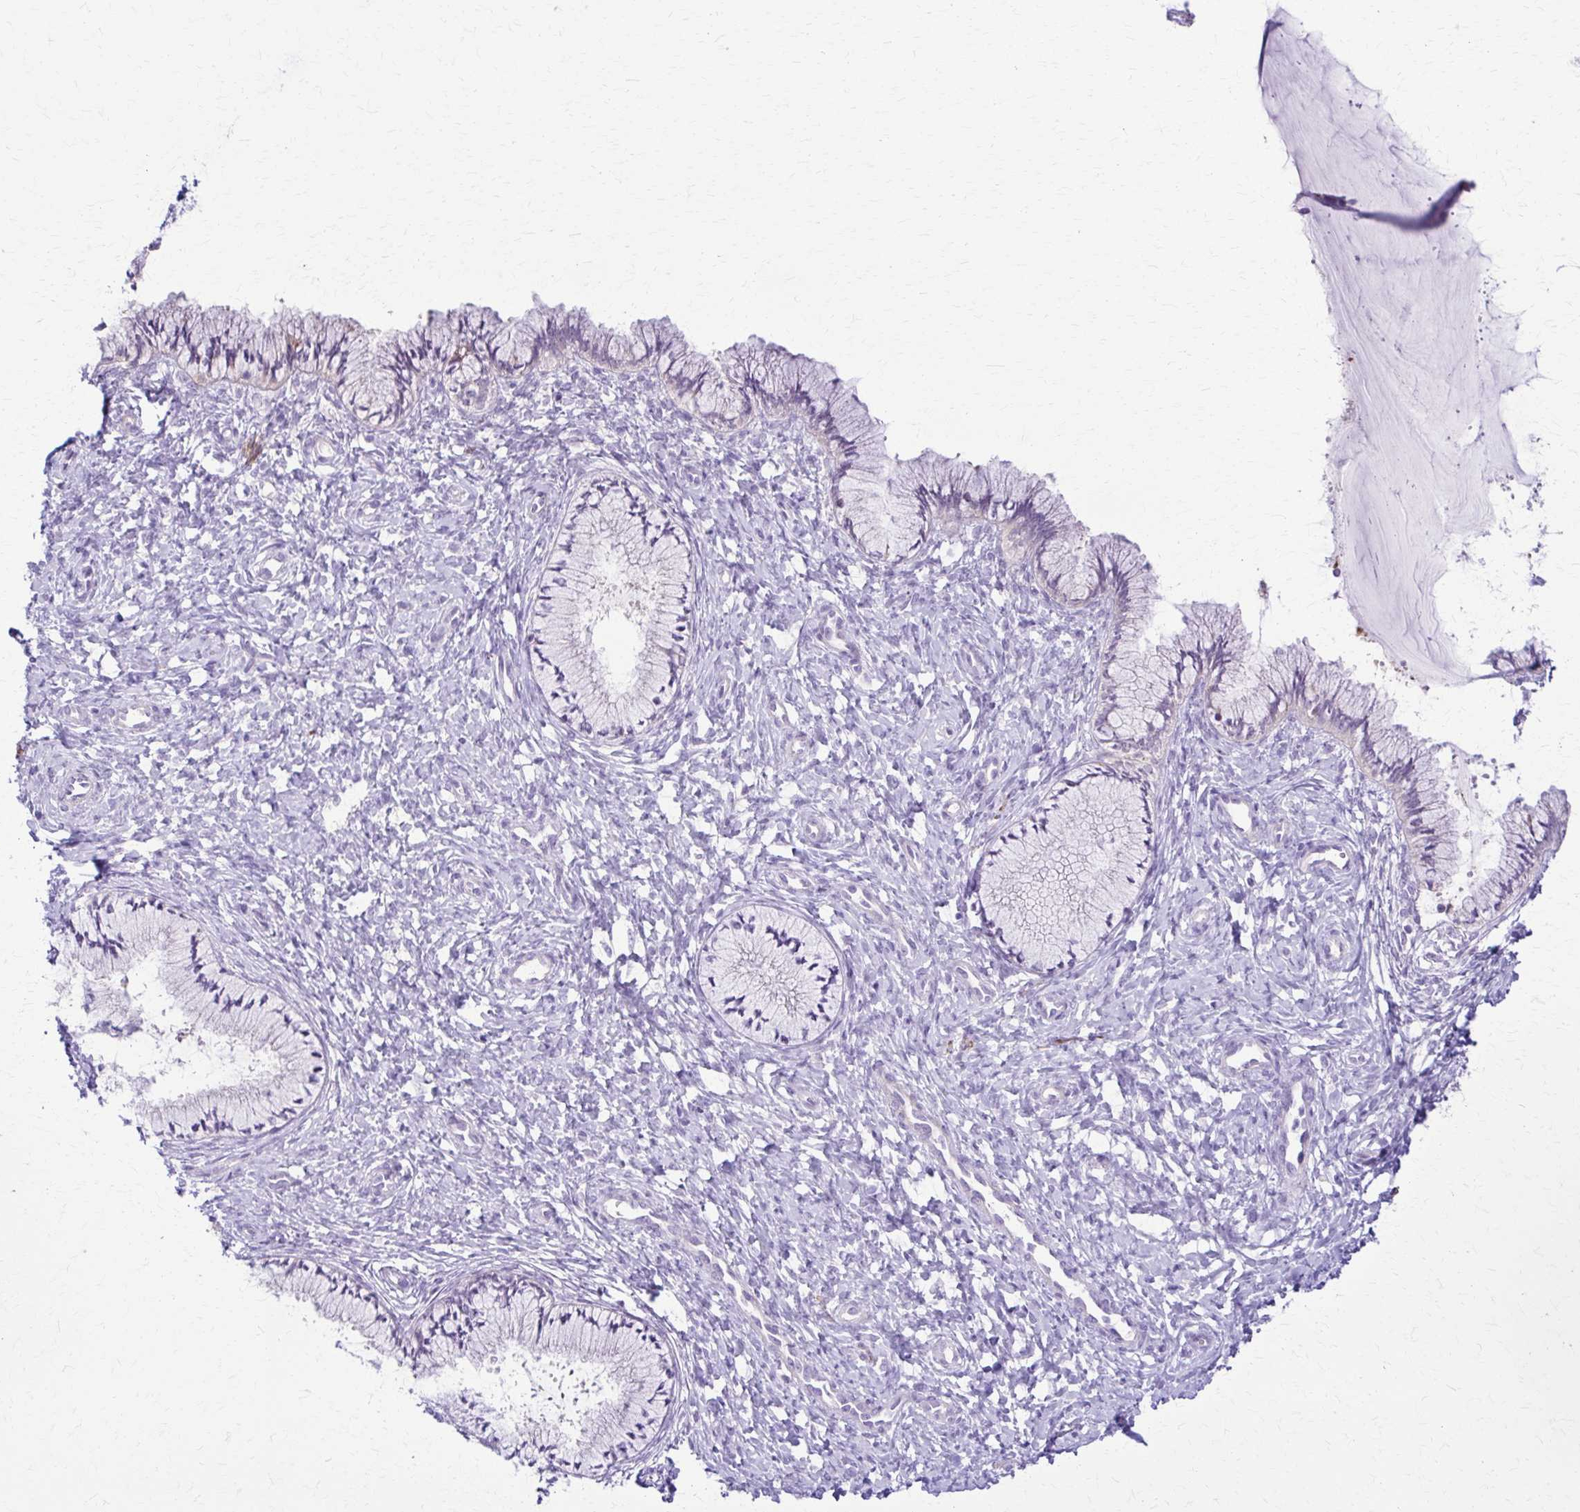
{"staining": {"intensity": "negative", "quantity": "none", "location": "none"}, "tissue": "cervix", "cell_type": "Glandular cells", "image_type": "normal", "snomed": [{"axis": "morphology", "description": "Normal tissue, NOS"}, {"axis": "topography", "description": "Cervix"}], "caption": "This is an IHC micrograph of unremarkable human cervix. There is no staining in glandular cells.", "gene": "DSP", "patient": {"sex": "female", "age": 37}}